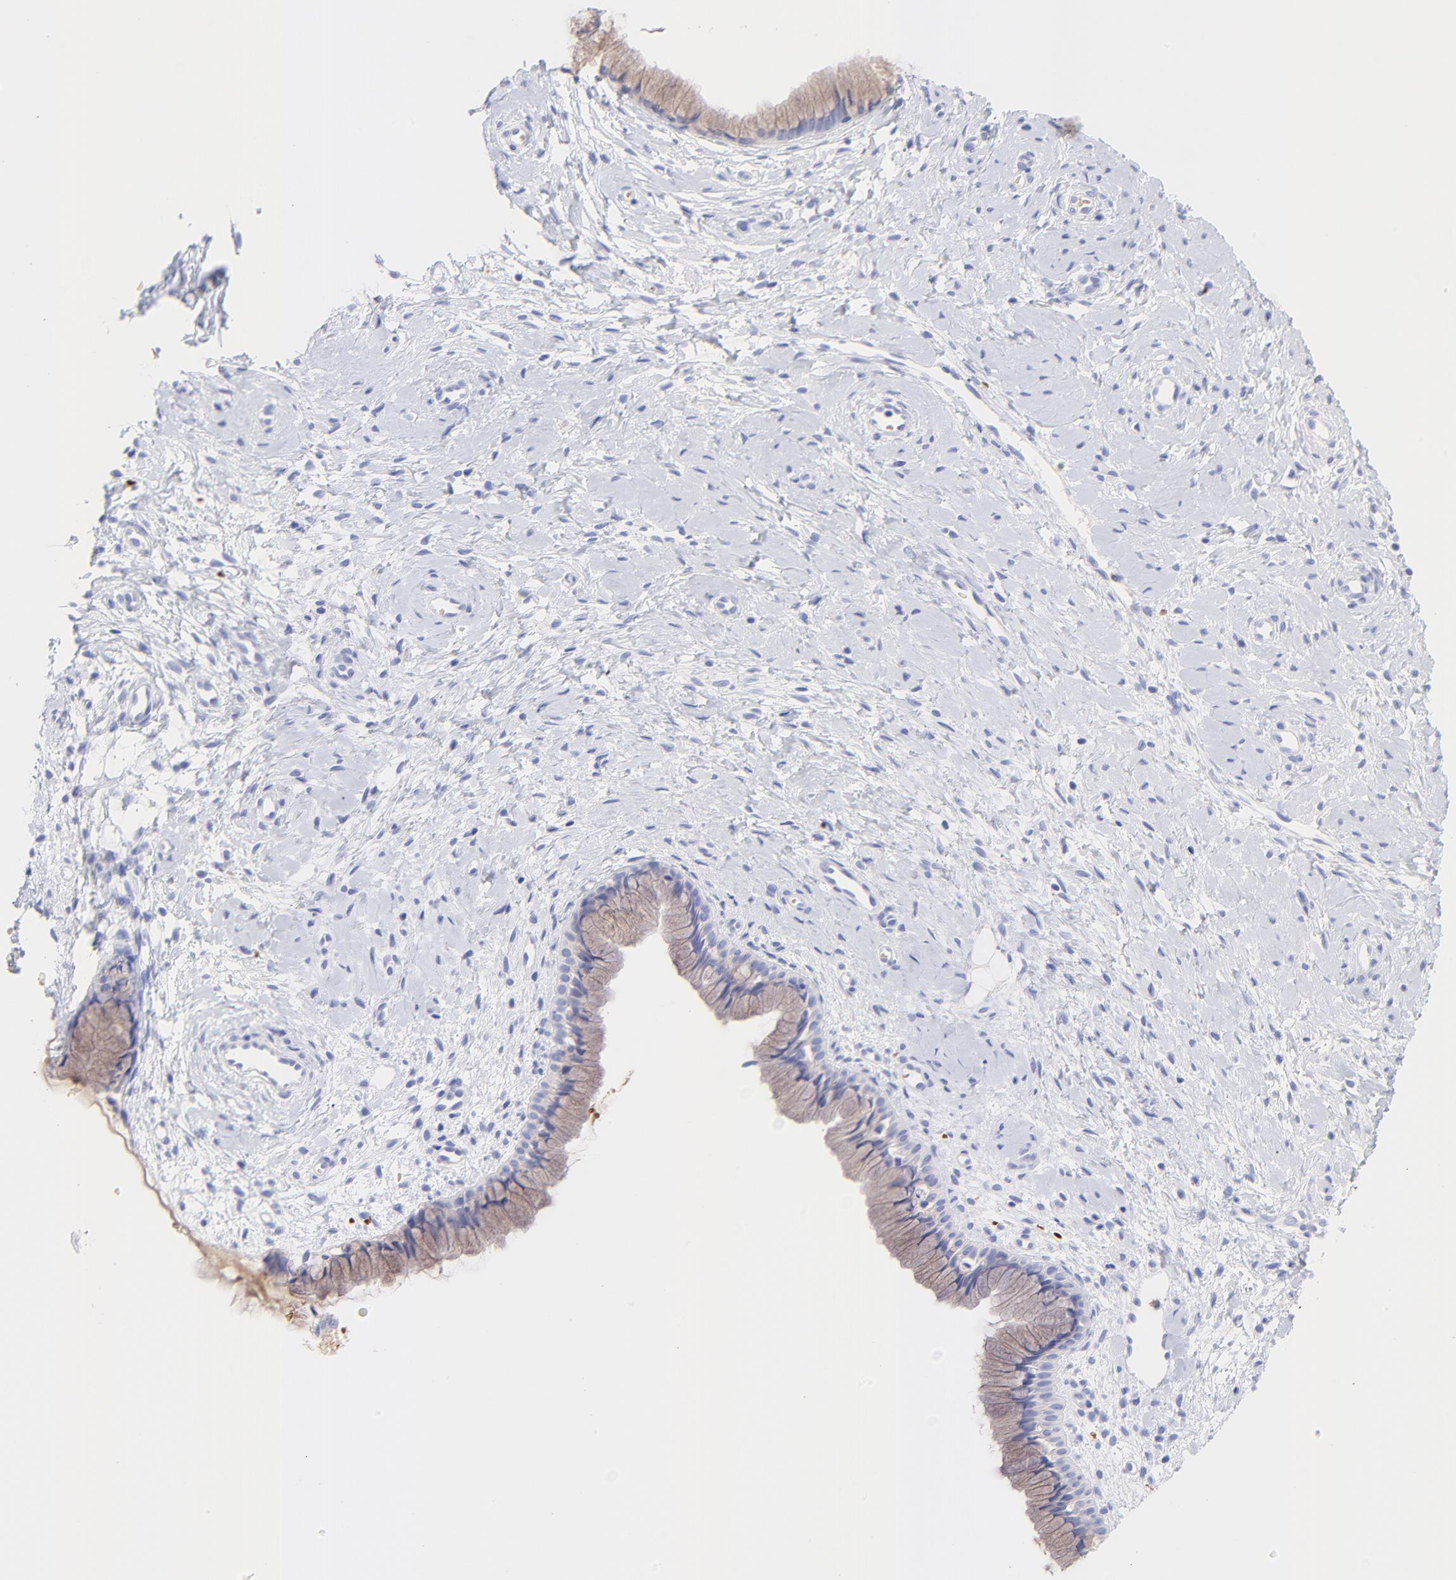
{"staining": {"intensity": "weak", "quantity": ">75%", "location": "cytoplasmic/membranous"}, "tissue": "cervix", "cell_type": "Glandular cells", "image_type": "normal", "snomed": [{"axis": "morphology", "description": "Normal tissue, NOS"}, {"axis": "topography", "description": "Cervix"}], "caption": "A micrograph of human cervix stained for a protein exhibits weak cytoplasmic/membranous brown staining in glandular cells. The staining was performed using DAB to visualize the protein expression in brown, while the nuclei were stained in blue with hematoxylin (Magnification: 20x).", "gene": "FRMPD3", "patient": {"sex": "female", "age": 46}}